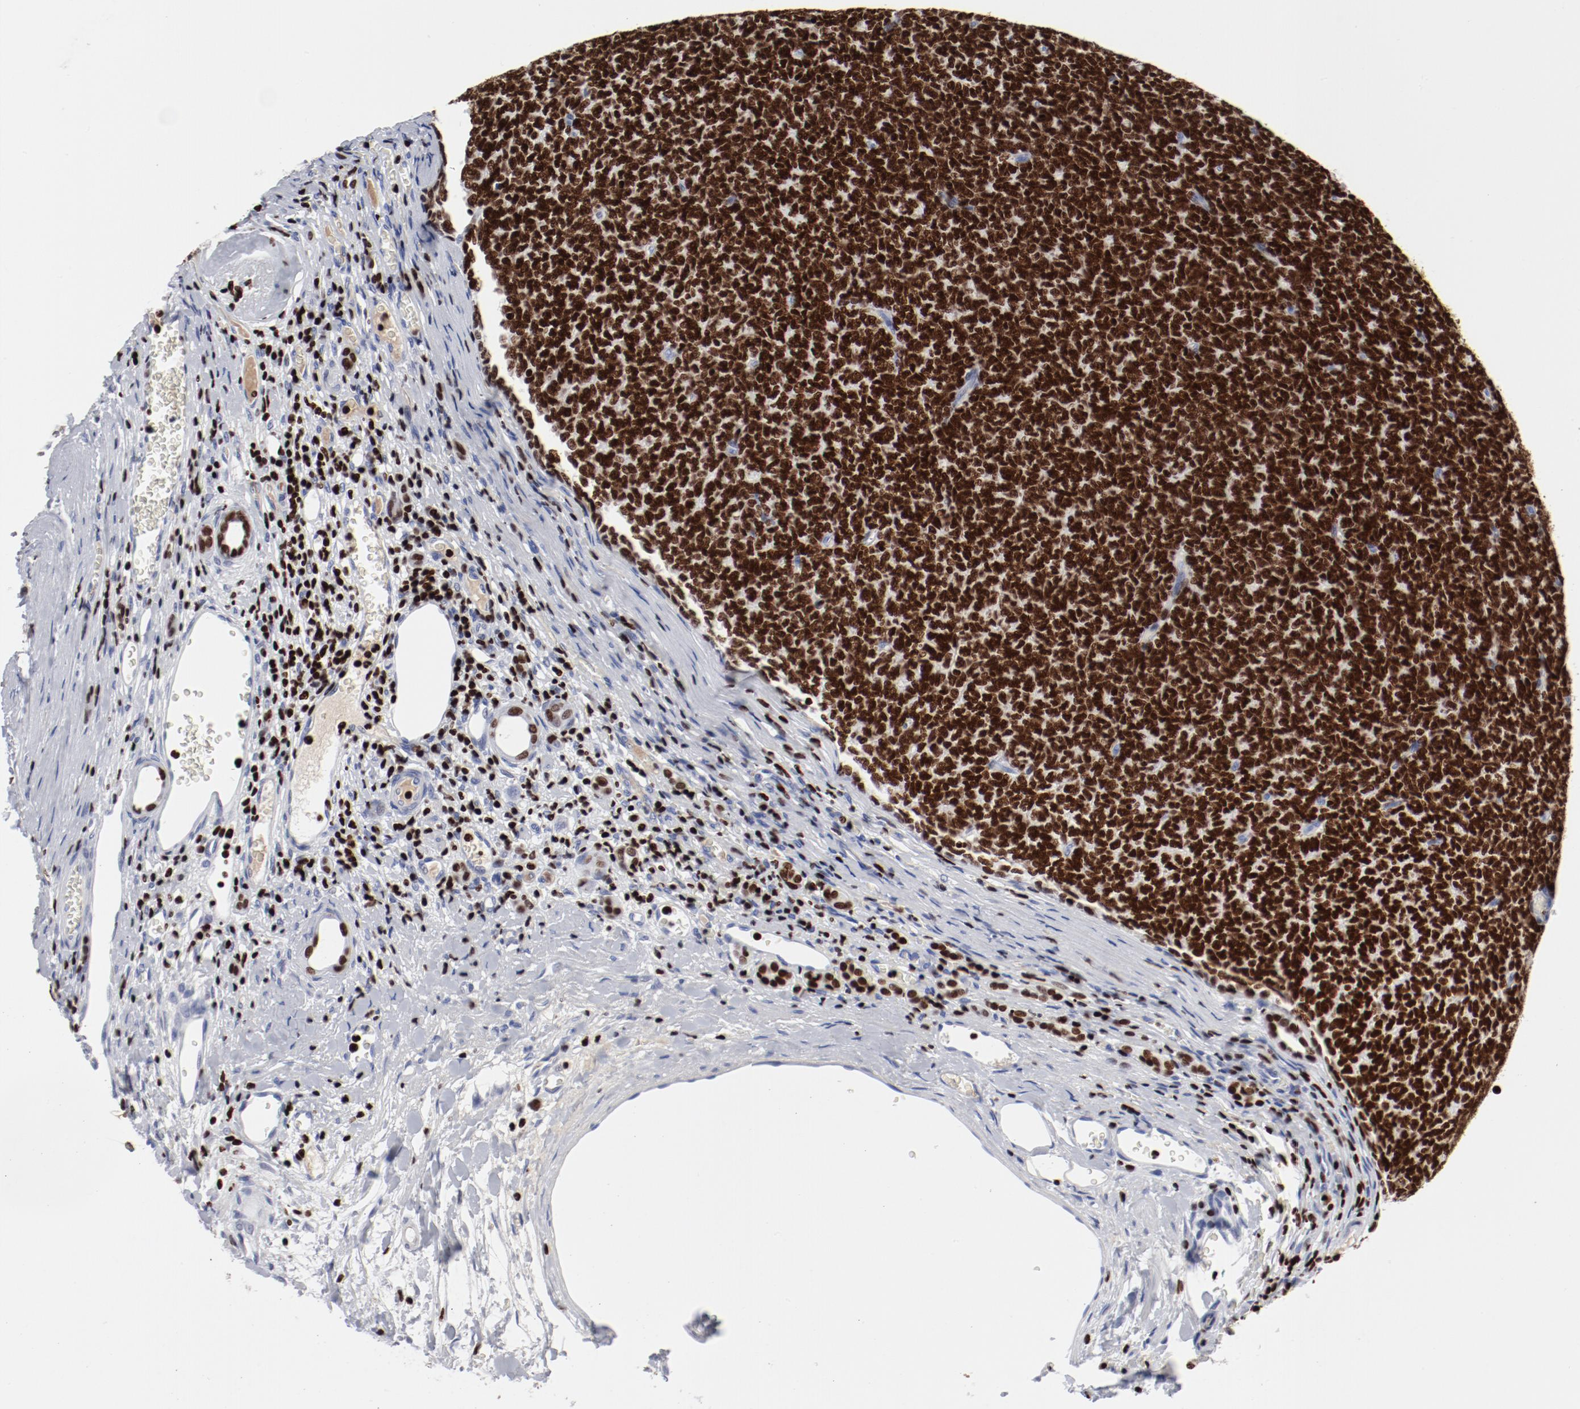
{"staining": {"intensity": "strong", "quantity": ">75%", "location": "nuclear"}, "tissue": "renal cancer", "cell_type": "Tumor cells", "image_type": "cancer", "snomed": [{"axis": "morphology", "description": "Neoplasm, malignant, NOS"}, {"axis": "topography", "description": "Kidney"}], "caption": "A histopathology image of renal neoplasm (malignant) stained for a protein displays strong nuclear brown staining in tumor cells.", "gene": "SMARCC2", "patient": {"sex": "male", "age": 28}}